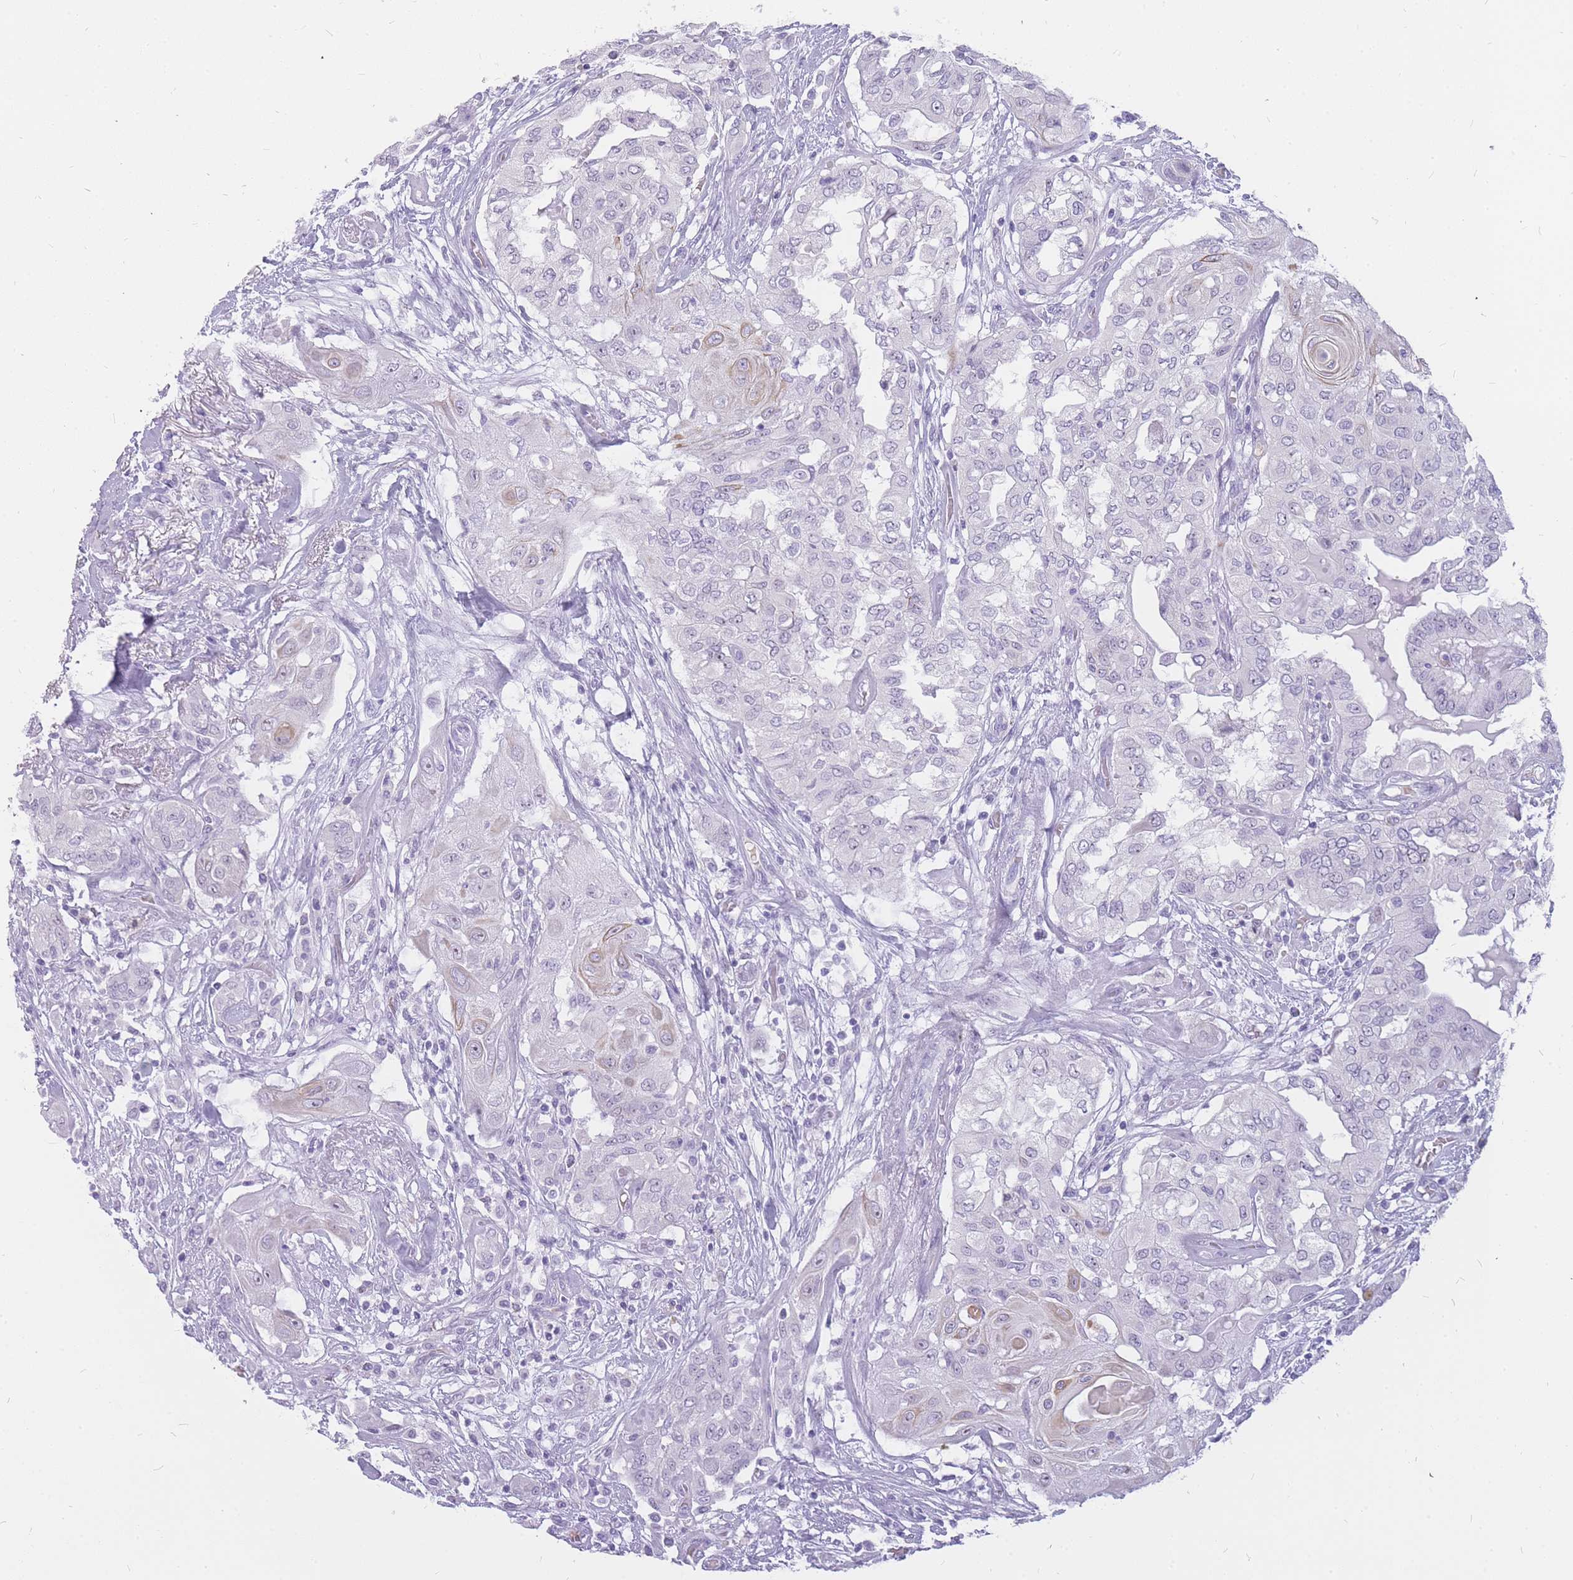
{"staining": {"intensity": "weak", "quantity": "<25%", "location": "cytoplasmic/membranous"}, "tissue": "thyroid cancer", "cell_type": "Tumor cells", "image_type": "cancer", "snomed": [{"axis": "morphology", "description": "Papillary adenocarcinoma, NOS"}, {"axis": "topography", "description": "Thyroid gland"}], "caption": "The immunohistochemistry histopathology image has no significant positivity in tumor cells of papillary adenocarcinoma (thyroid) tissue. (Brightfield microscopy of DAB (3,3'-diaminobenzidine) IHC at high magnification).", "gene": "INS", "patient": {"sex": "female", "age": 59}}